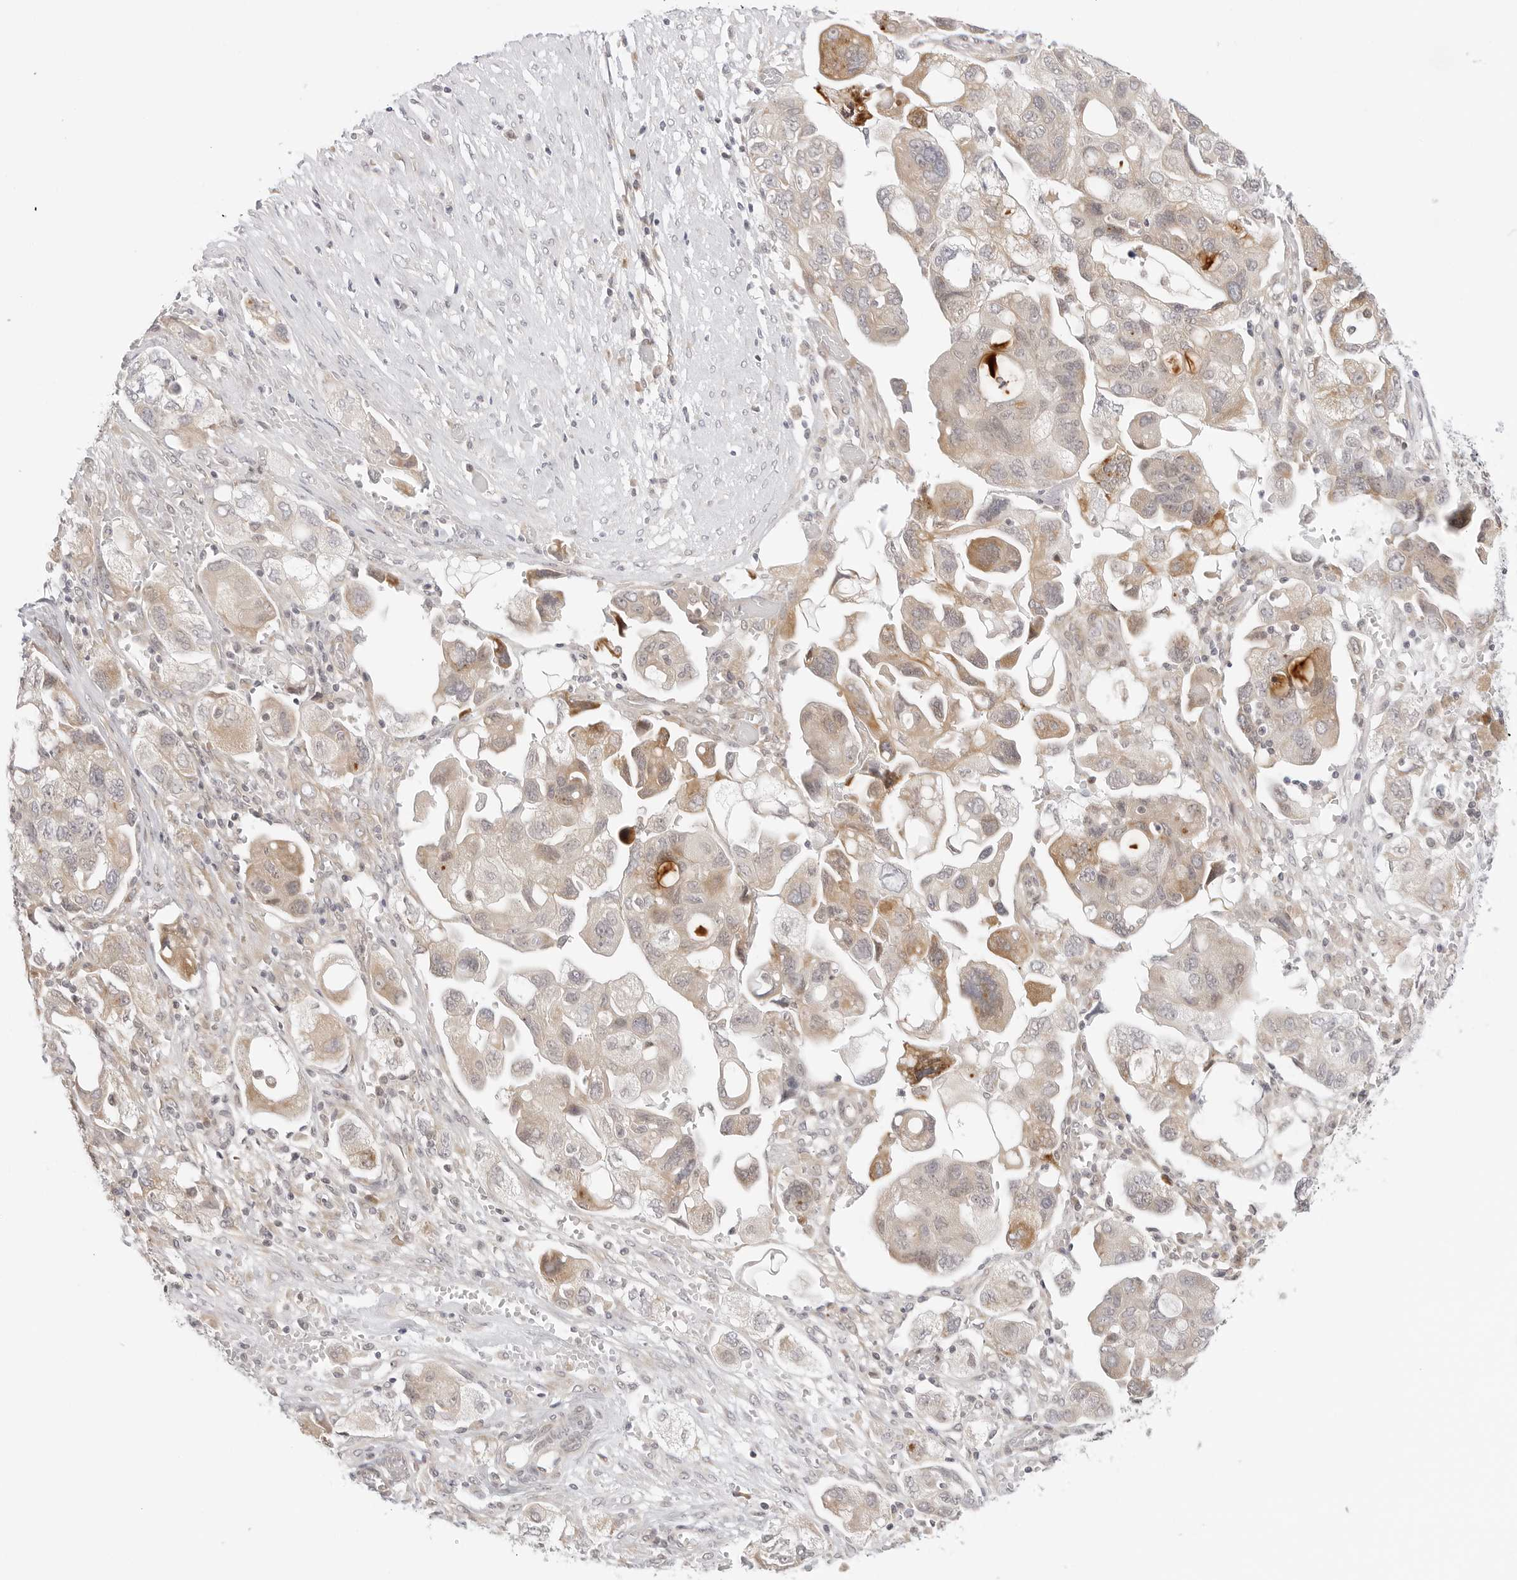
{"staining": {"intensity": "moderate", "quantity": "<25%", "location": "cytoplasmic/membranous"}, "tissue": "ovarian cancer", "cell_type": "Tumor cells", "image_type": "cancer", "snomed": [{"axis": "morphology", "description": "Carcinoma, NOS"}, {"axis": "morphology", "description": "Cystadenocarcinoma, serous, NOS"}, {"axis": "topography", "description": "Ovary"}], "caption": "Tumor cells display low levels of moderate cytoplasmic/membranous staining in approximately <25% of cells in human ovarian cancer. The protein of interest is shown in brown color, while the nuclei are stained blue.", "gene": "TCP1", "patient": {"sex": "female", "age": 69}}